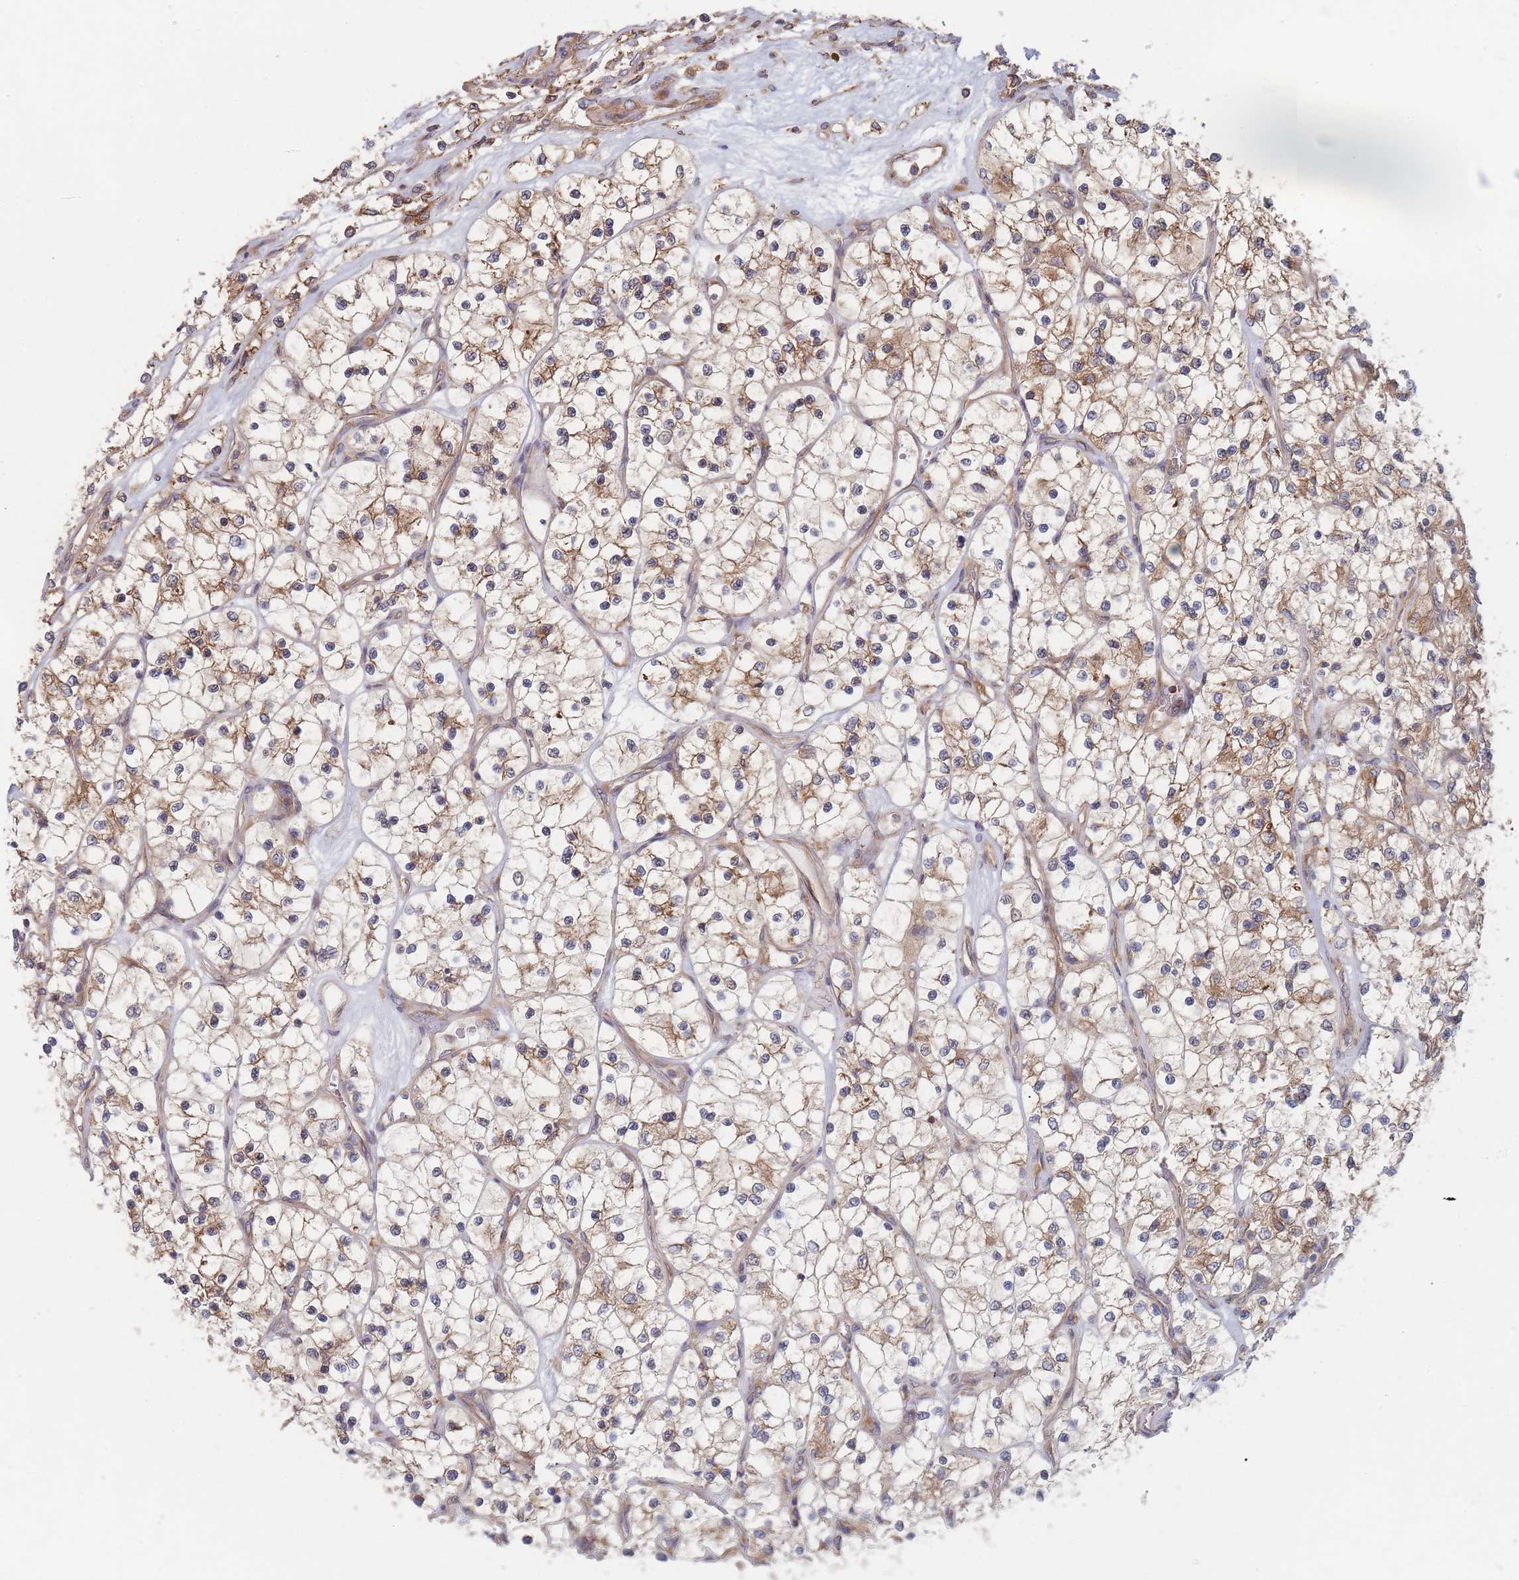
{"staining": {"intensity": "moderate", "quantity": "<25%", "location": "cytoplasmic/membranous"}, "tissue": "renal cancer", "cell_type": "Tumor cells", "image_type": "cancer", "snomed": [{"axis": "morphology", "description": "Adenocarcinoma, NOS"}, {"axis": "topography", "description": "Kidney"}], "caption": "The immunohistochemical stain shows moderate cytoplasmic/membranous staining in tumor cells of renal cancer (adenocarcinoma) tissue.", "gene": "KDSR", "patient": {"sex": "female", "age": 69}}